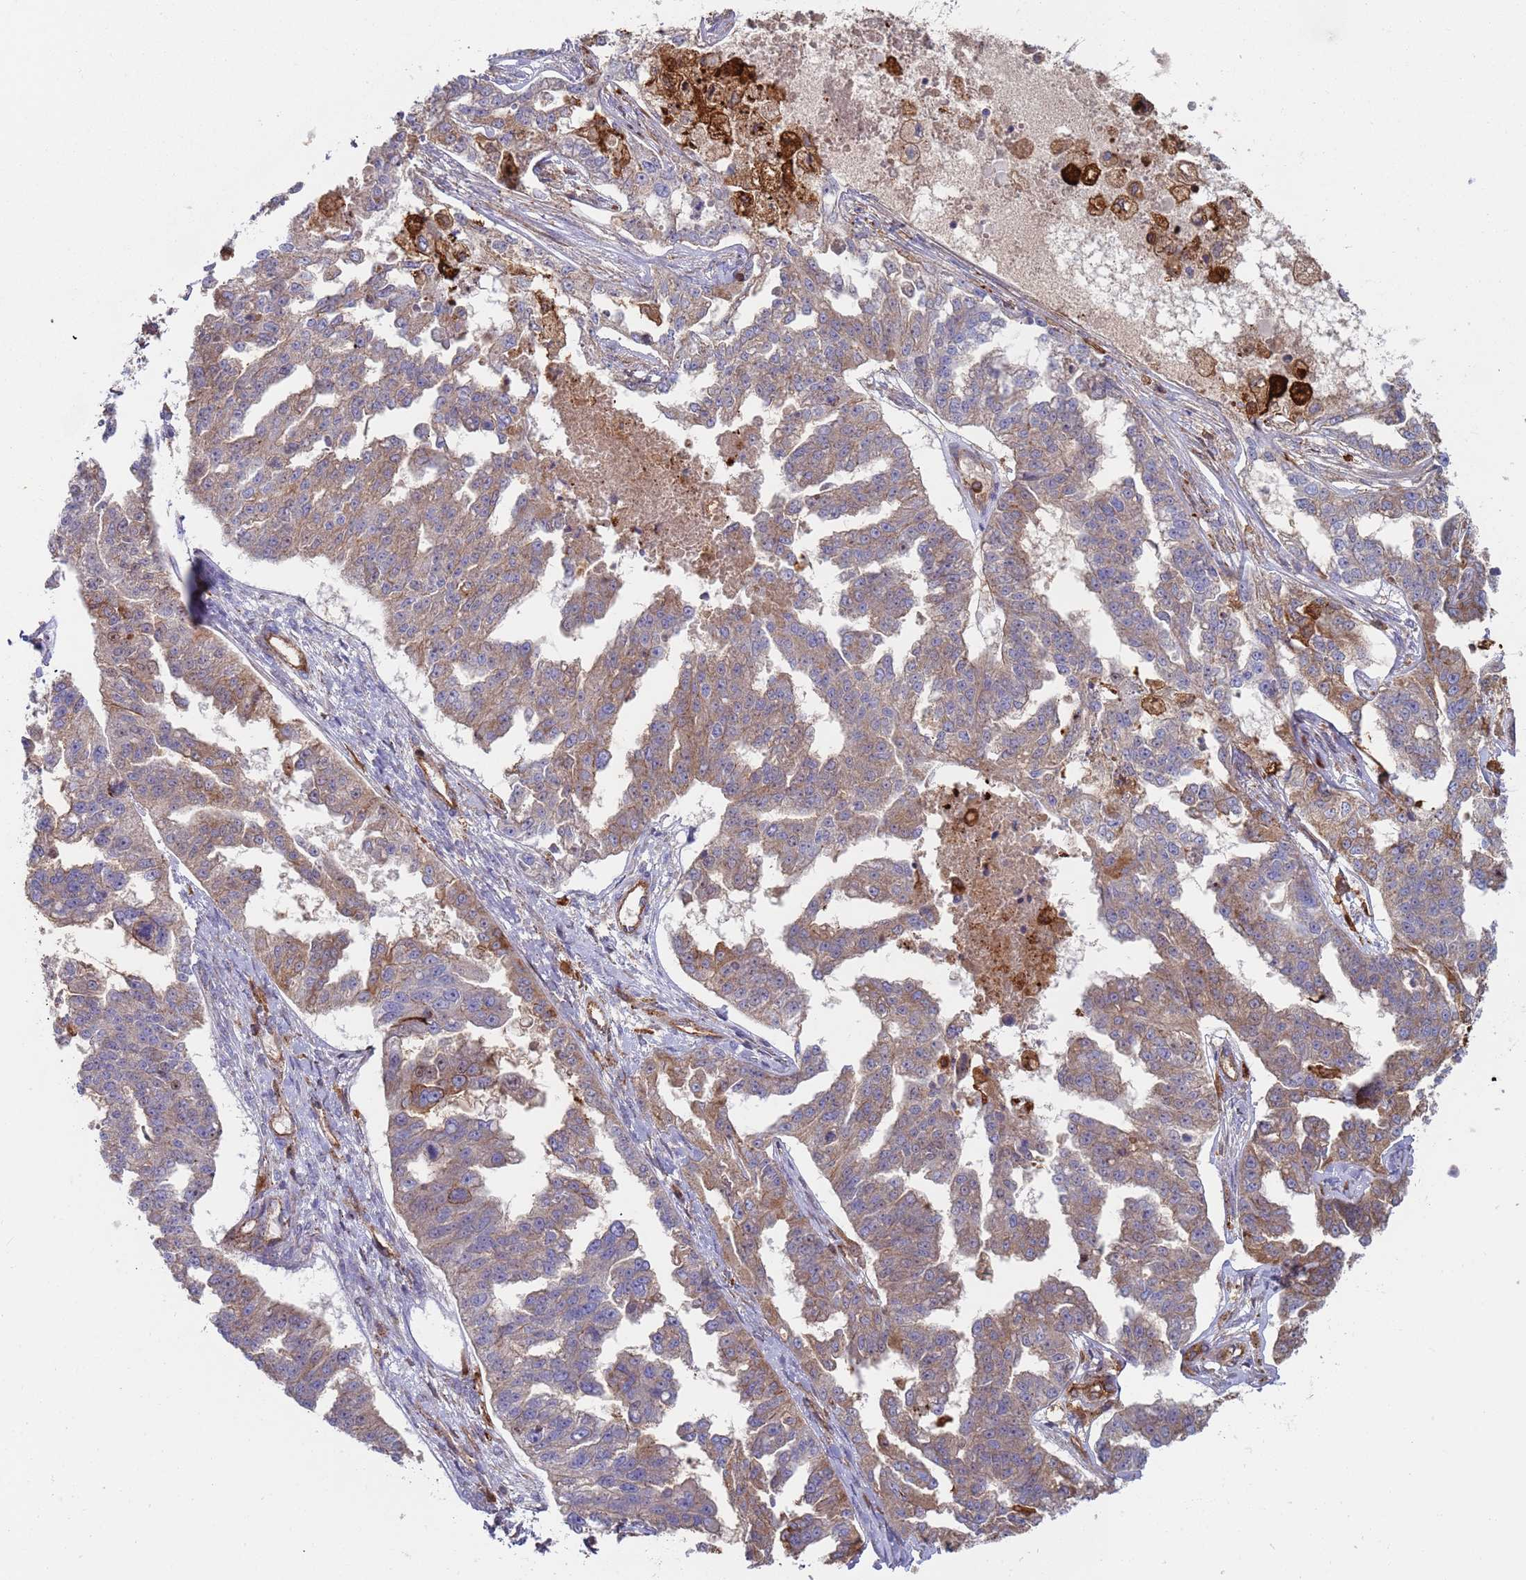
{"staining": {"intensity": "moderate", "quantity": "25%-75%", "location": "cytoplasmic/membranous"}, "tissue": "ovarian cancer", "cell_type": "Tumor cells", "image_type": "cancer", "snomed": [{"axis": "morphology", "description": "Cystadenocarcinoma, serous, NOS"}, {"axis": "topography", "description": "Ovary"}], "caption": "The immunohistochemical stain labels moderate cytoplasmic/membranous positivity in tumor cells of ovarian cancer tissue. The staining was performed using DAB (3,3'-diaminobenzidine) to visualize the protein expression in brown, while the nuclei were stained in blue with hematoxylin (Magnification: 20x).", "gene": "MALRD1", "patient": {"sex": "female", "age": 58}}